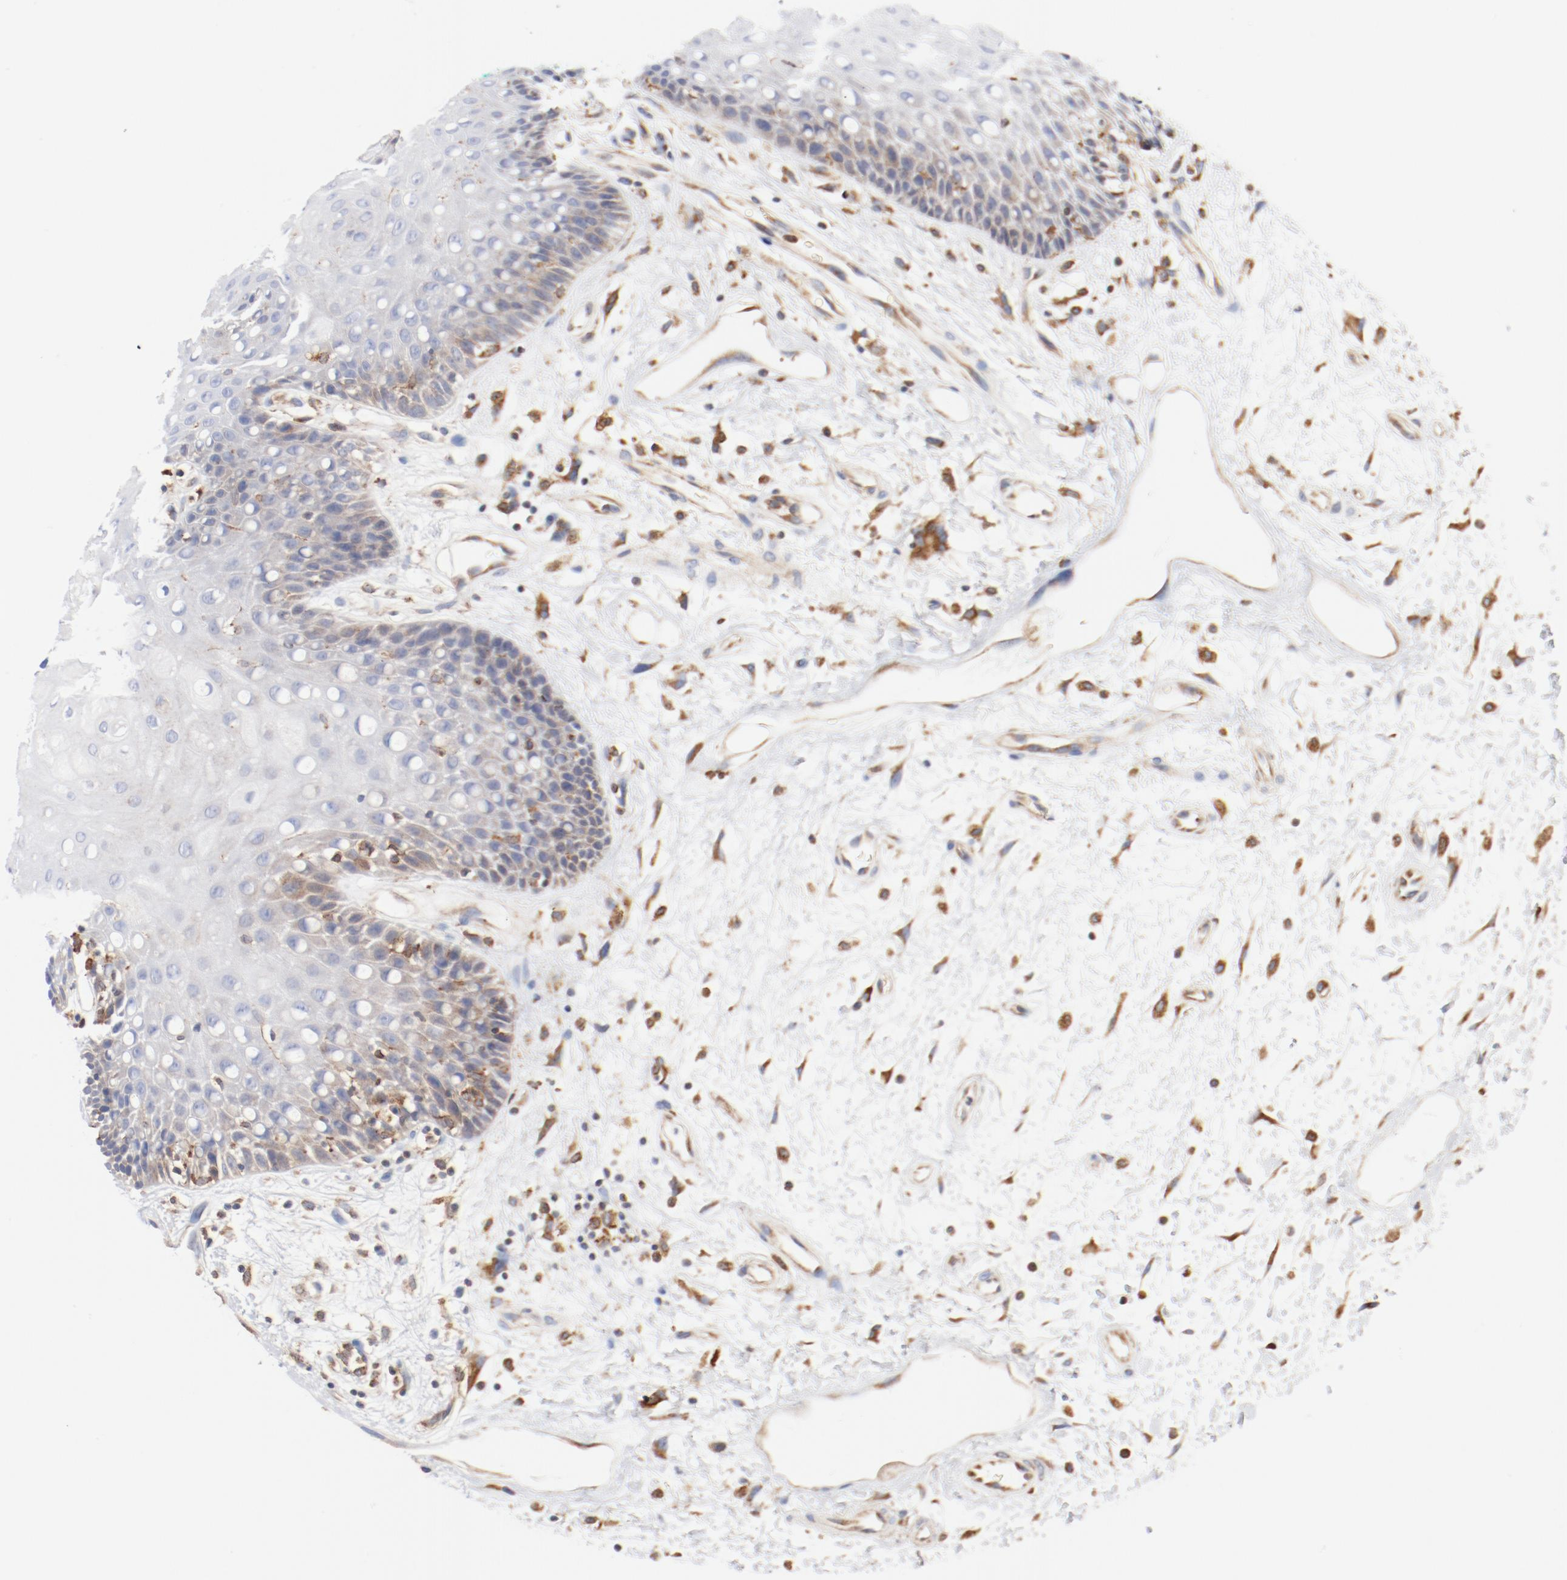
{"staining": {"intensity": "moderate", "quantity": "<25%", "location": "cytoplasmic/membranous"}, "tissue": "oral mucosa", "cell_type": "Squamous epithelial cells", "image_type": "normal", "snomed": [{"axis": "morphology", "description": "Normal tissue, NOS"}, {"axis": "morphology", "description": "Squamous cell carcinoma, NOS"}, {"axis": "topography", "description": "Skeletal muscle"}, {"axis": "topography", "description": "Oral tissue"}, {"axis": "topography", "description": "Head-Neck"}], "caption": "Immunohistochemistry of benign oral mucosa demonstrates low levels of moderate cytoplasmic/membranous positivity in approximately <25% of squamous epithelial cells.", "gene": "PDPK1", "patient": {"sex": "female", "age": 84}}